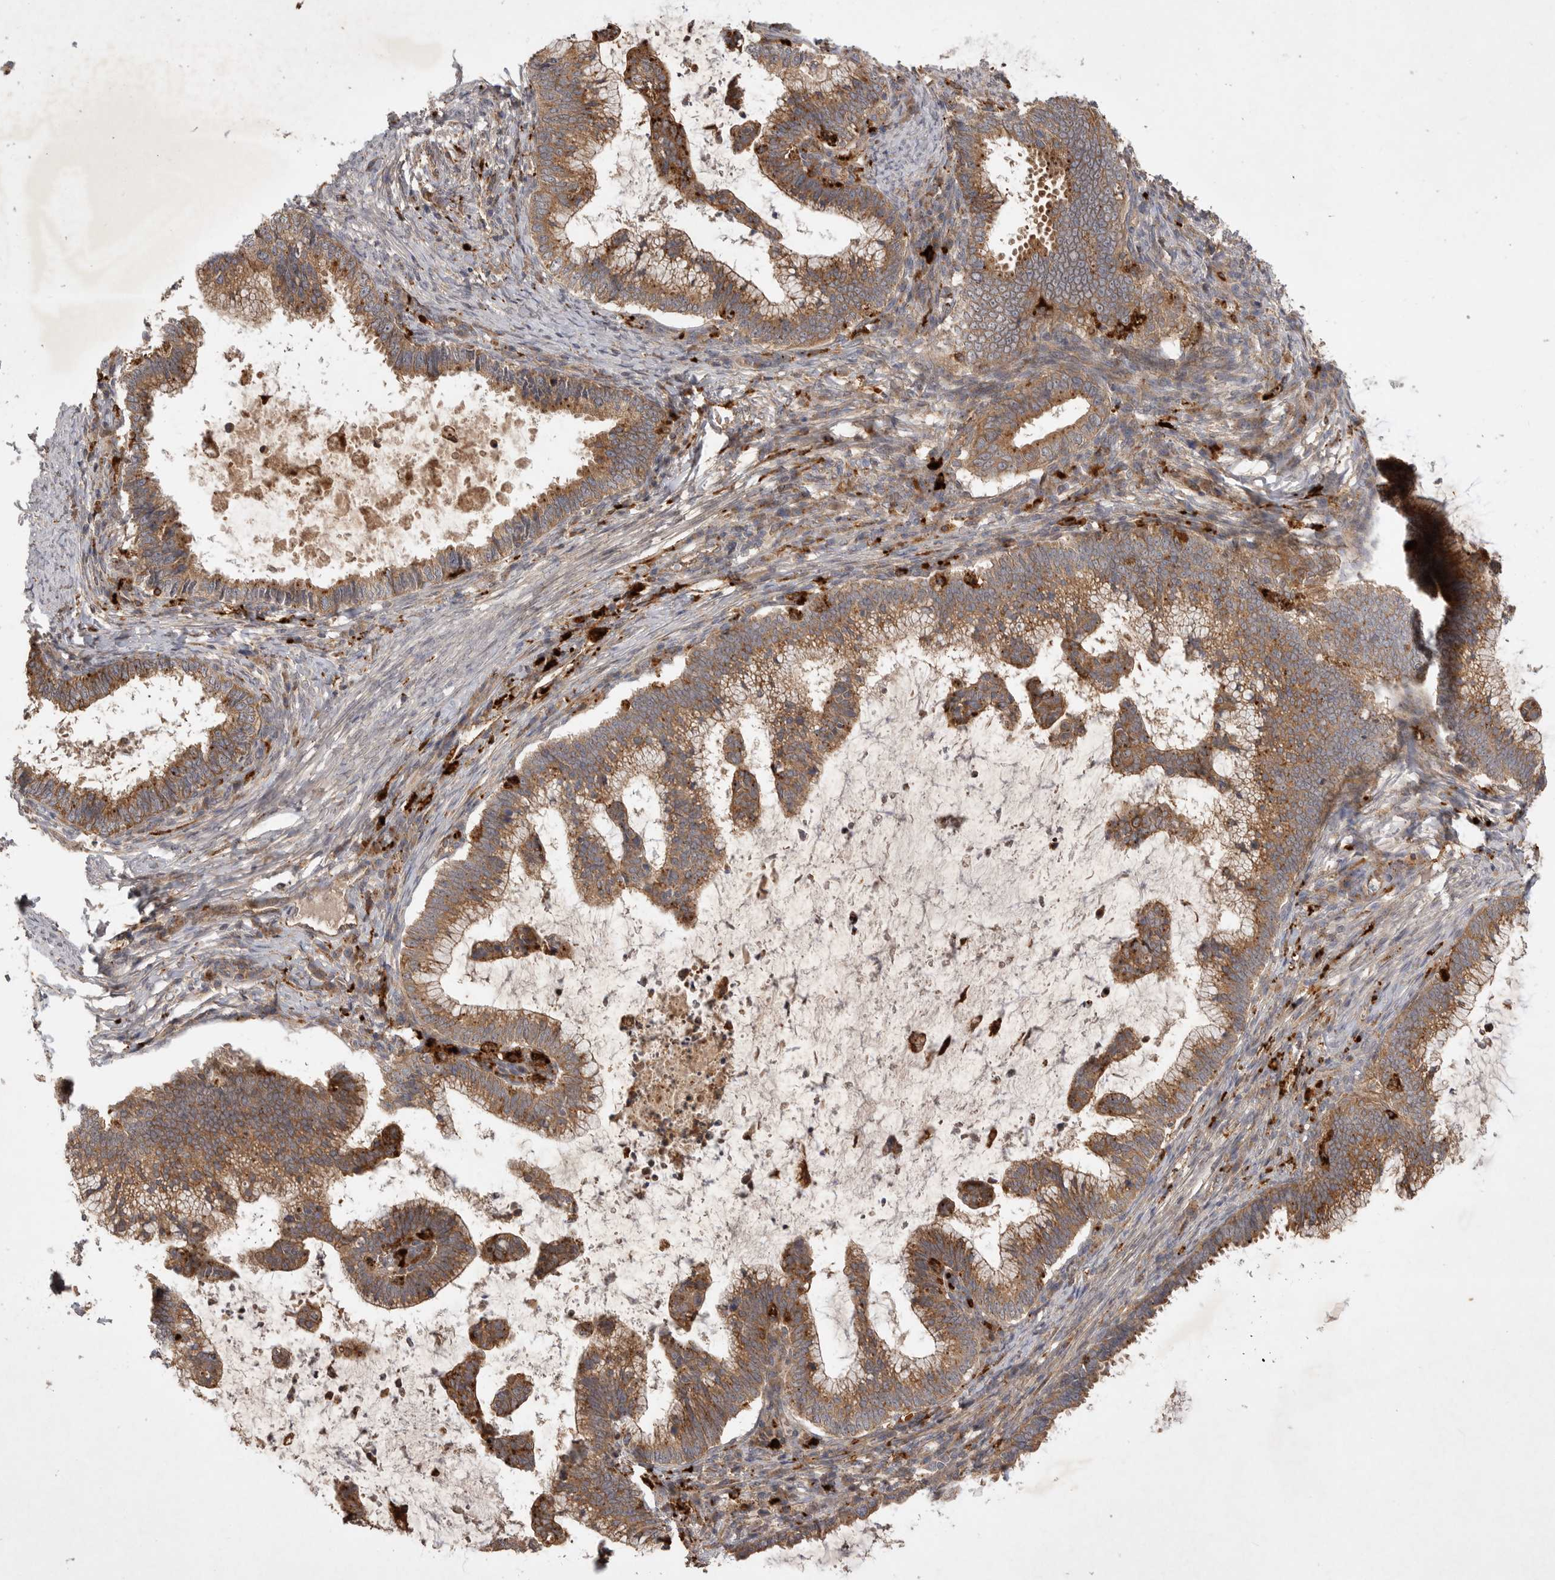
{"staining": {"intensity": "moderate", "quantity": ">75%", "location": "cytoplasmic/membranous"}, "tissue": "cervical cancer", "cell_type": "Tumor cells", "image_type": "cancer", "snomed": [{"axis": "morphology", "description": "Adenocarcinoma, NOS"}, {"axis": "topography", "description": "Cervix"}], "caption": "Immunohistochemistry (IHC) of human adenocarcinoma (cervical) shows medium levels of moderate cytoplasmic/membranous expression in approximately >75% of tumor cells.", "gene": "ZNF232", "patient": {"sex": "female", "age": 36}}